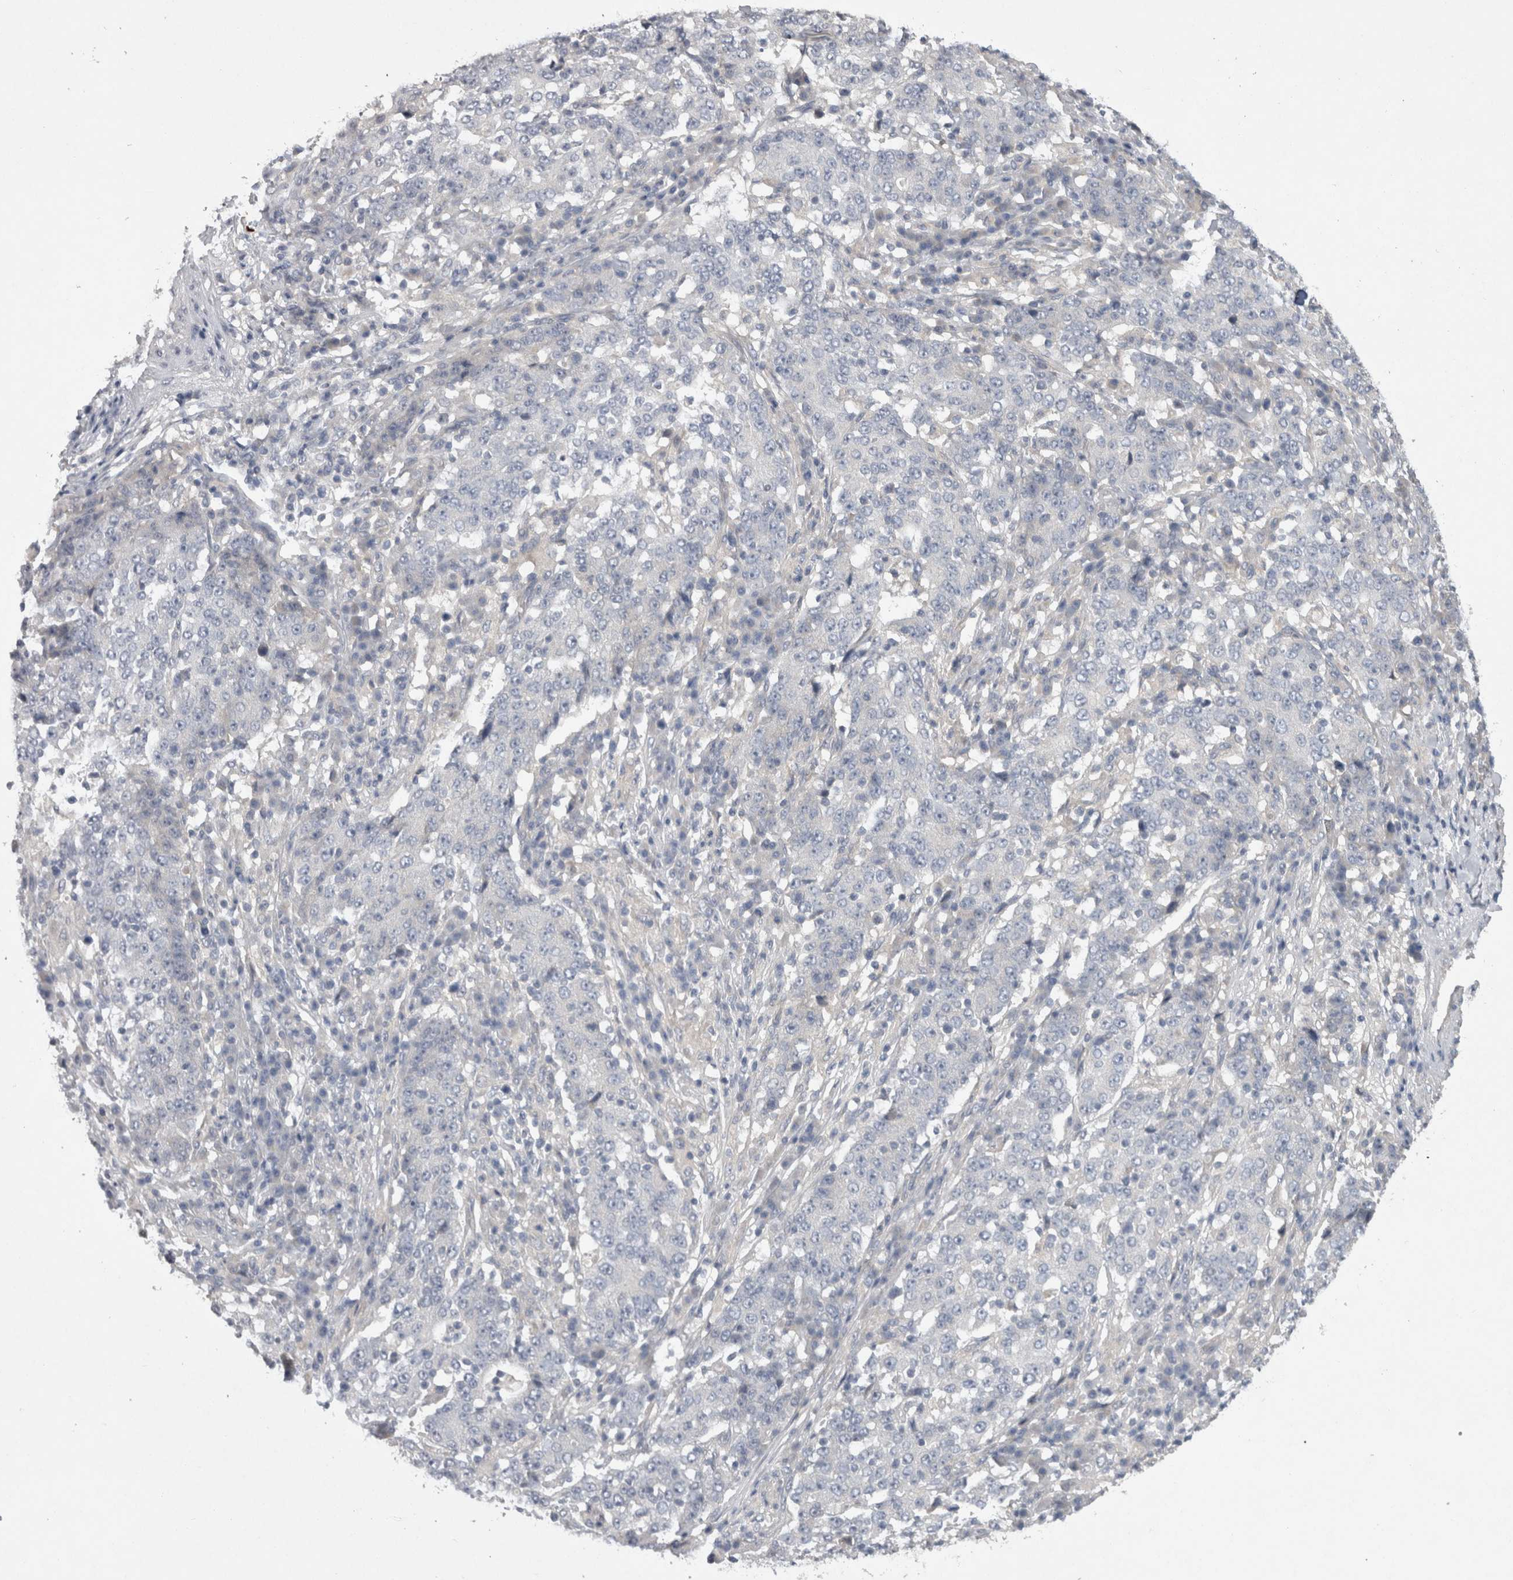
{"staining": {"intensity": "negative", "quantity": "none", "location": "none"}, "tissue": "stomach cancer", "cell_type": "Tumor cells", "image_type": "cancer", "snomed": [{"axis": "morphology", "description": "Adenocarcinoma, NOS"}, {"axis": "topography", "description": "Stomach"}], "caption": "High power microscopy histopathology image of an immunohistochemistry image of stomach cancer (adenocarcinoma), revealing no significant positivity in tumor cells.", "gene": "LRRC40", "patient": {"sex": "male", "age": 59}}